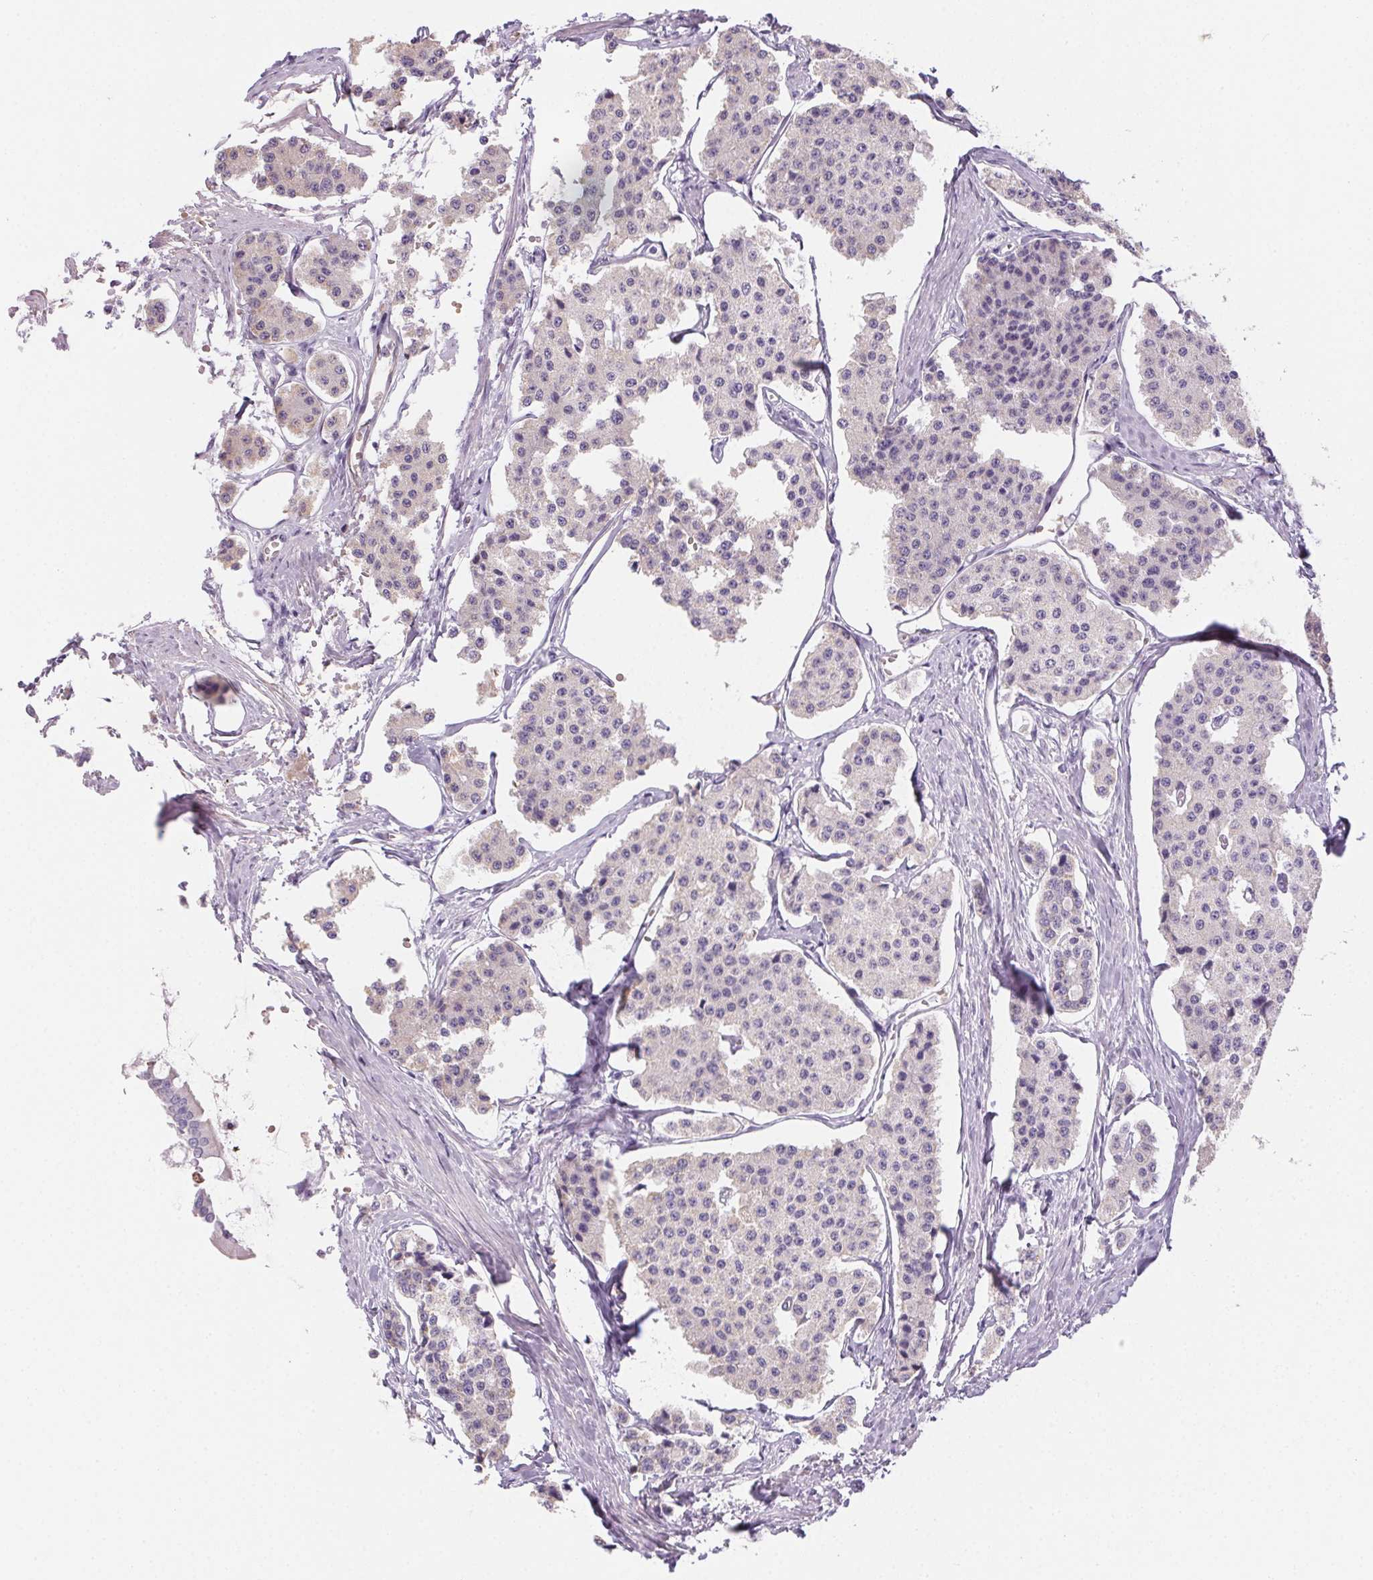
{"staining": {"intensity": "negative", "quantity": "none", "location": "none"}, "tissue": "carcinoid", "cell_type": "Tumor cells", "image_type": "cancer", "snomed": [{"axis": "morphology", "description": "Carcinoid, malignant, NOS"}, {"axis": "topography", "description": "Small intestine"}], "caption": "Immunohistochemical staining of malignant carcinoid demonstrates no significant staining in tumor cells.", "gene": "SMYD1", "patient": {"sex": "female", "age": 65}}